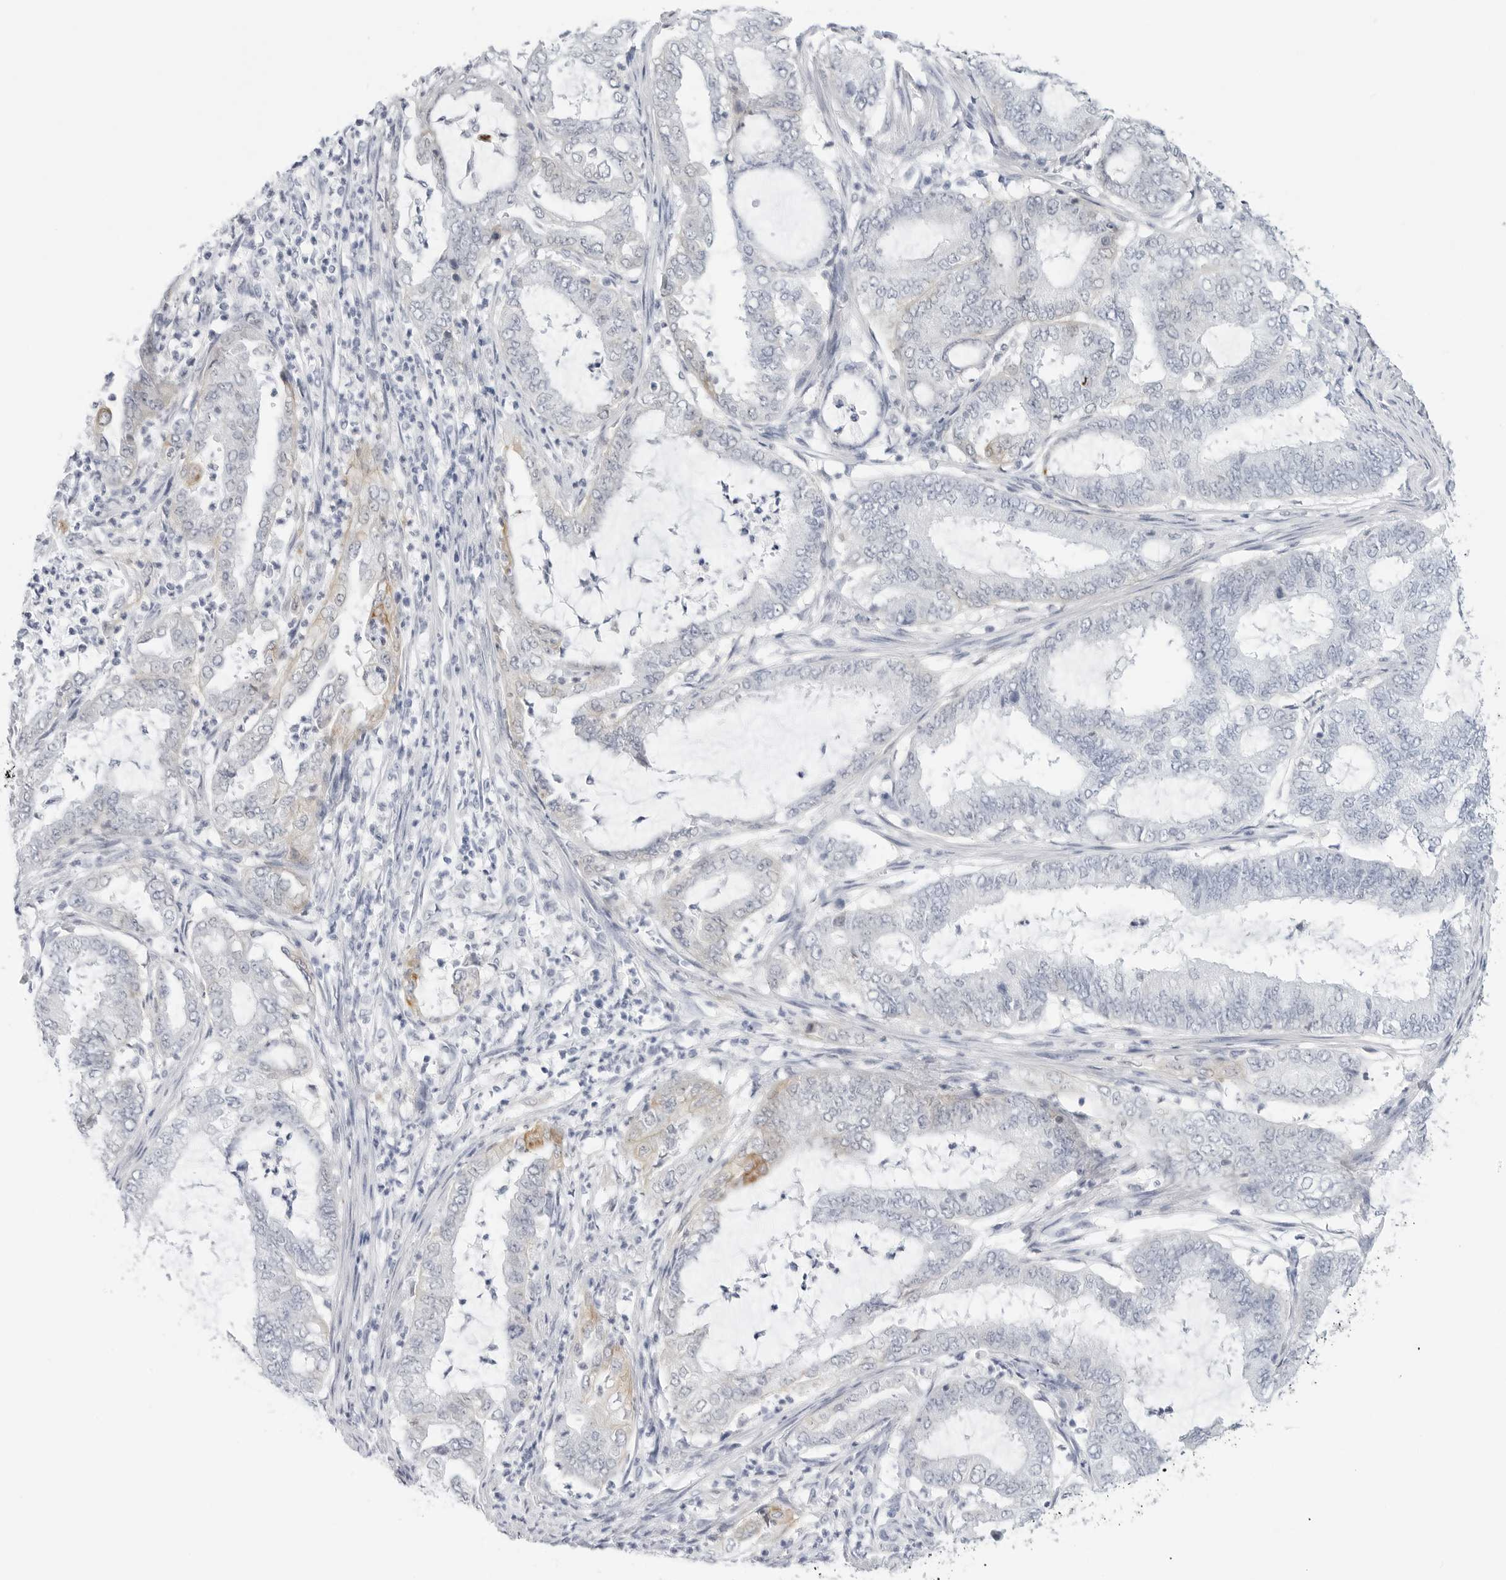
{"staining": {"intensity": "weak", "quantity": "<25%", "location": "cytoplasmic/membranous"}, "tissue": "endometrial cancer", "cell_type": "Tumor cells", "image_type": "cancer", "snomed": [{"axis": "morphology", "description": "Adenocarcinoma, NOS"}, {"axis": "topography", "description": "Endometrium"}], "caption": "The image exhibits no significant expression in tumor cells of endometrial adenocarcinoma.", "gene": "SLC19A1", "patient": {"sex": "female", "age": 51}}